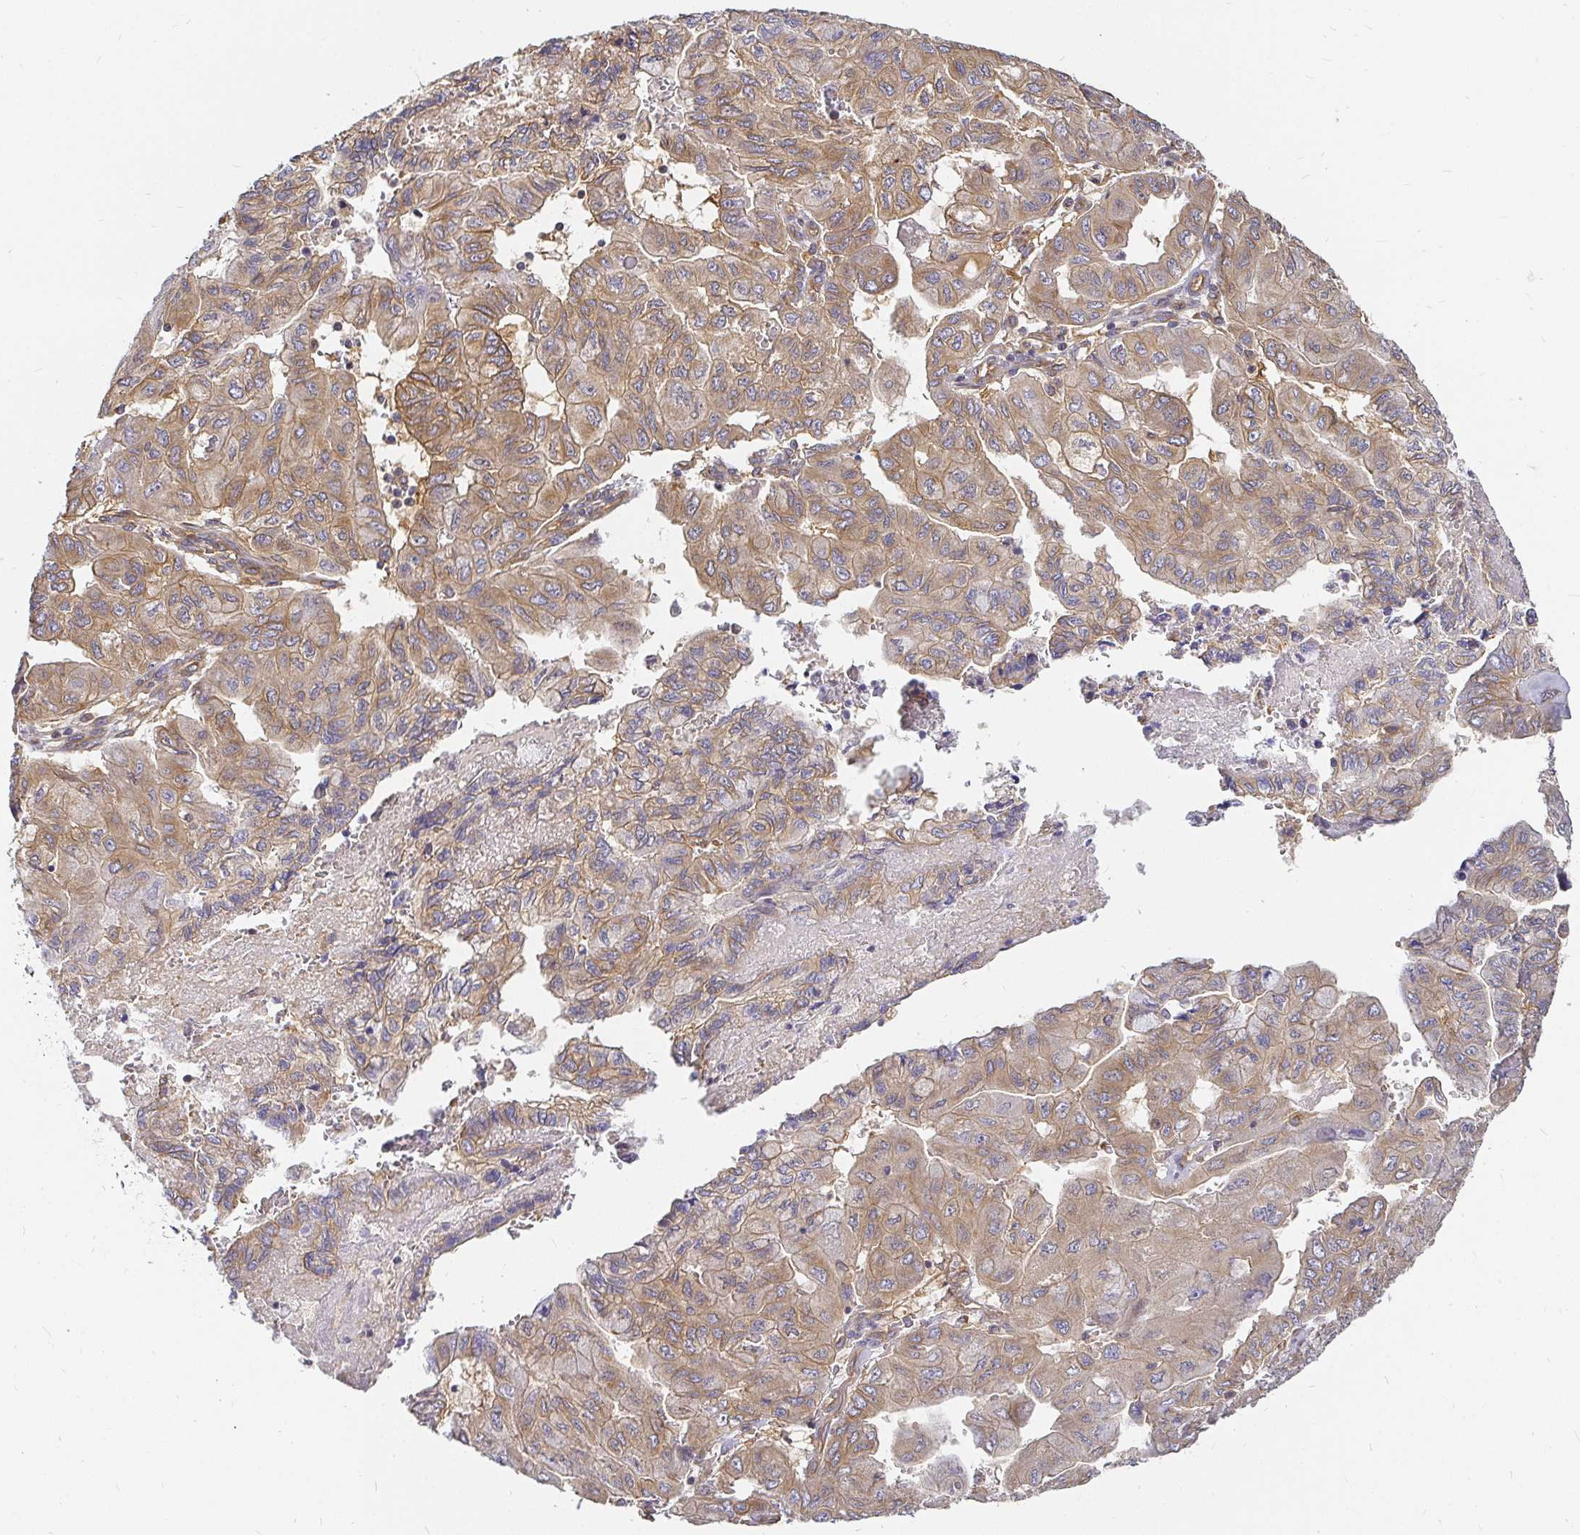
{"staining": {"intensity": "moderate", "quantity": ">75%", "location": "cytoplasmic/membranous"}, "tissue": "pancreatic cancer", "cell_type": "Tumor cells", "image_type": "cancer", "snomed": [{"axis": "morphology", "description": "Adenocarcinoma, NOS"}, {"axis": "topography", "description": "Pancreas"}], "caption": "IHC image of pancreatic adenocarcinoma stained for a protein (brown), which exhibits medium levels of moderate cytoplasmic/membranous staining in about >75% of tumor cells.", "gene": "KIF5B", "patient": {"sex": "male", "age": 51}}